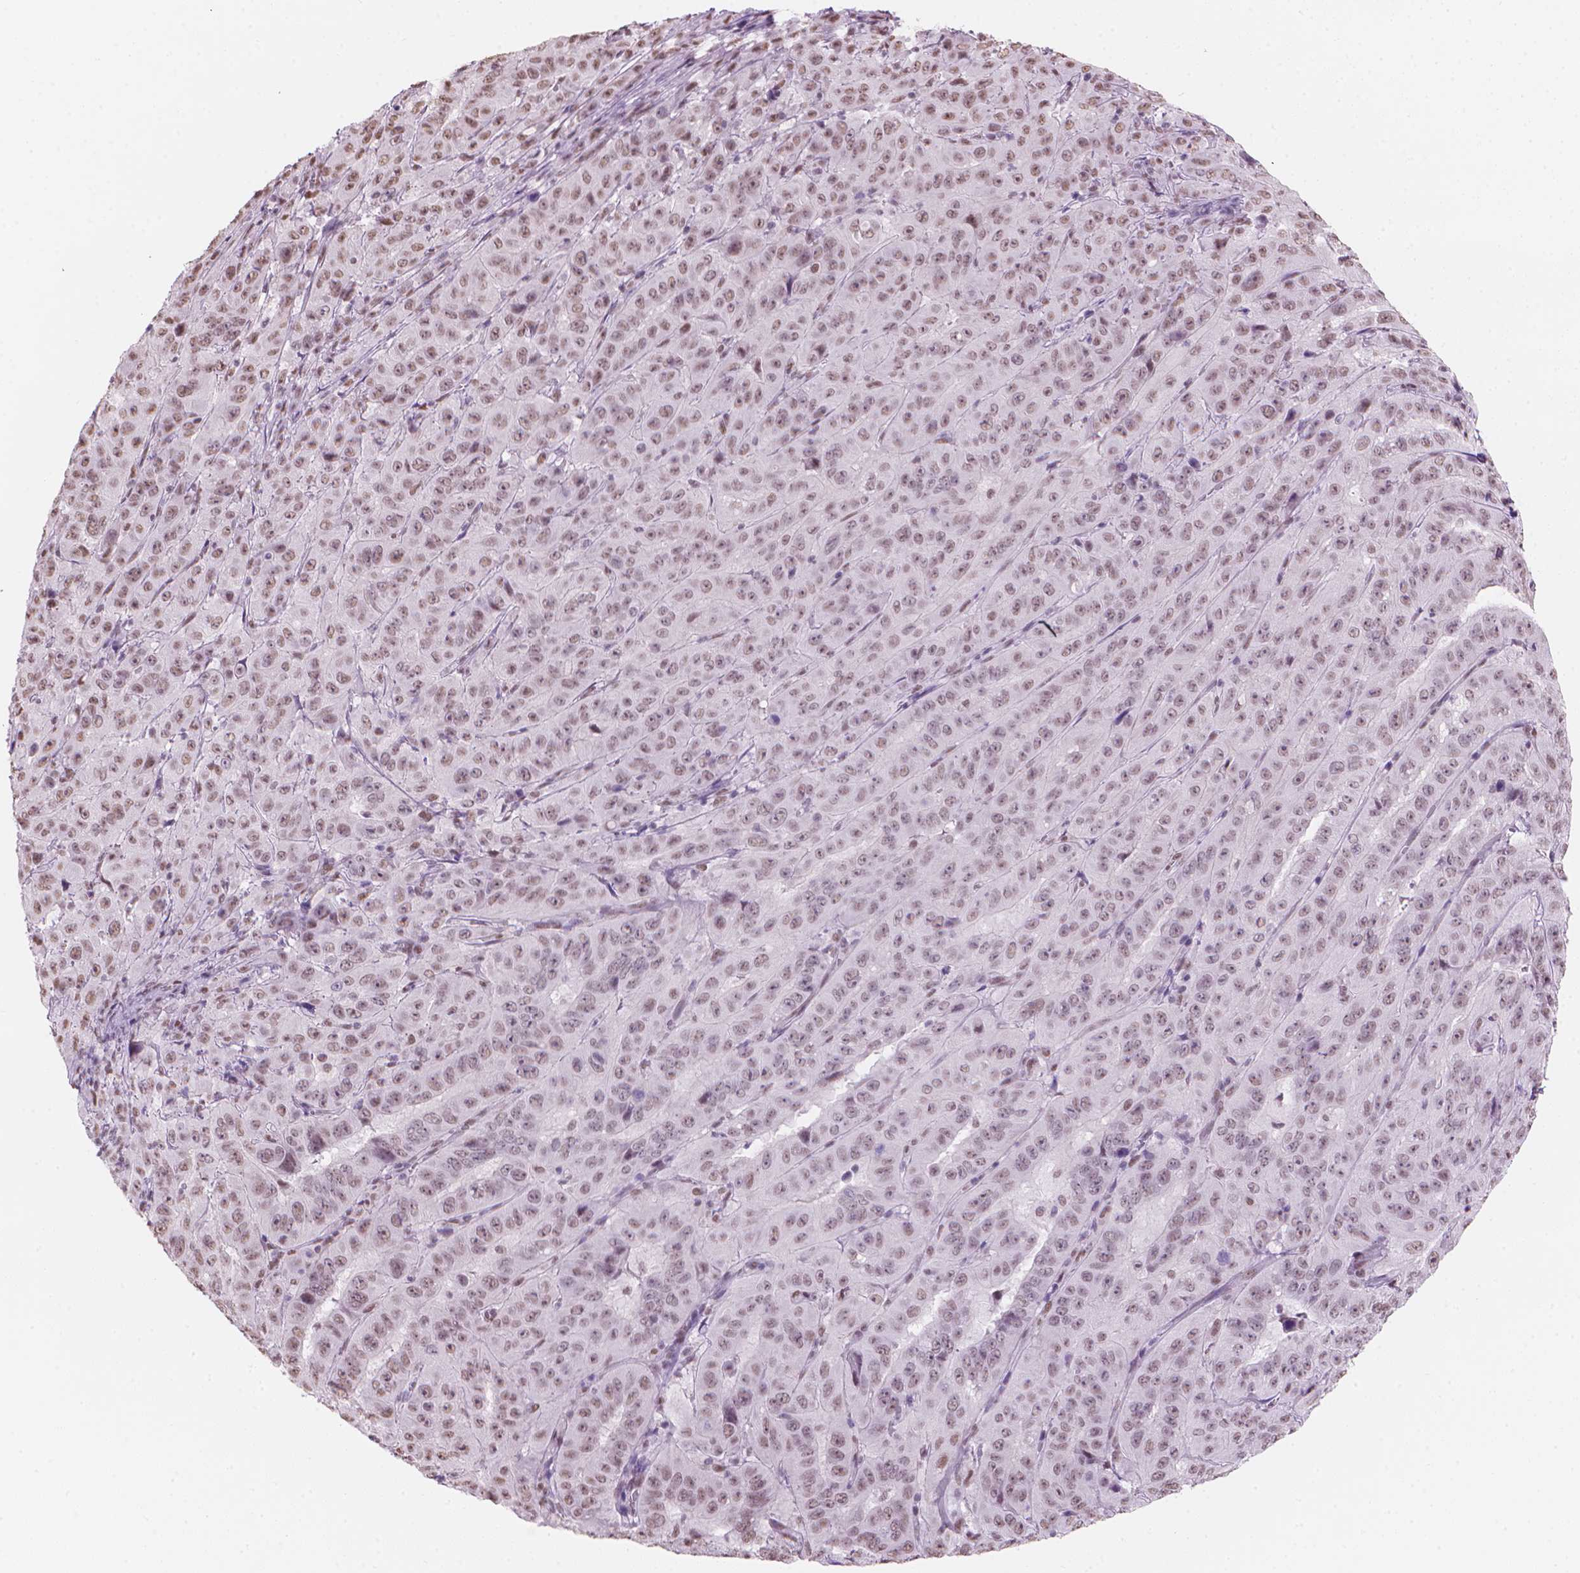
{"staining": {"intensity": "weak", "quantity": ">75%", "location": "nuclear"}, "tissue": "pancreatic cancer", "cell_type": "Tumor cells", "image_type": "cancer", "snomed": [{"axis": "morphology", "description": "Adenocarcinoma, NOS"}, {"axis": "topography", "description": "Pancreas"}], "caption": "Human adenocarcinoma (pancreatic) stained for a protein (brown) shows weak nuclear positive staining in approximately >75% of tumor cells.", "gene": "PIAS2", "patient": {"sex": "male", "age": 63}}